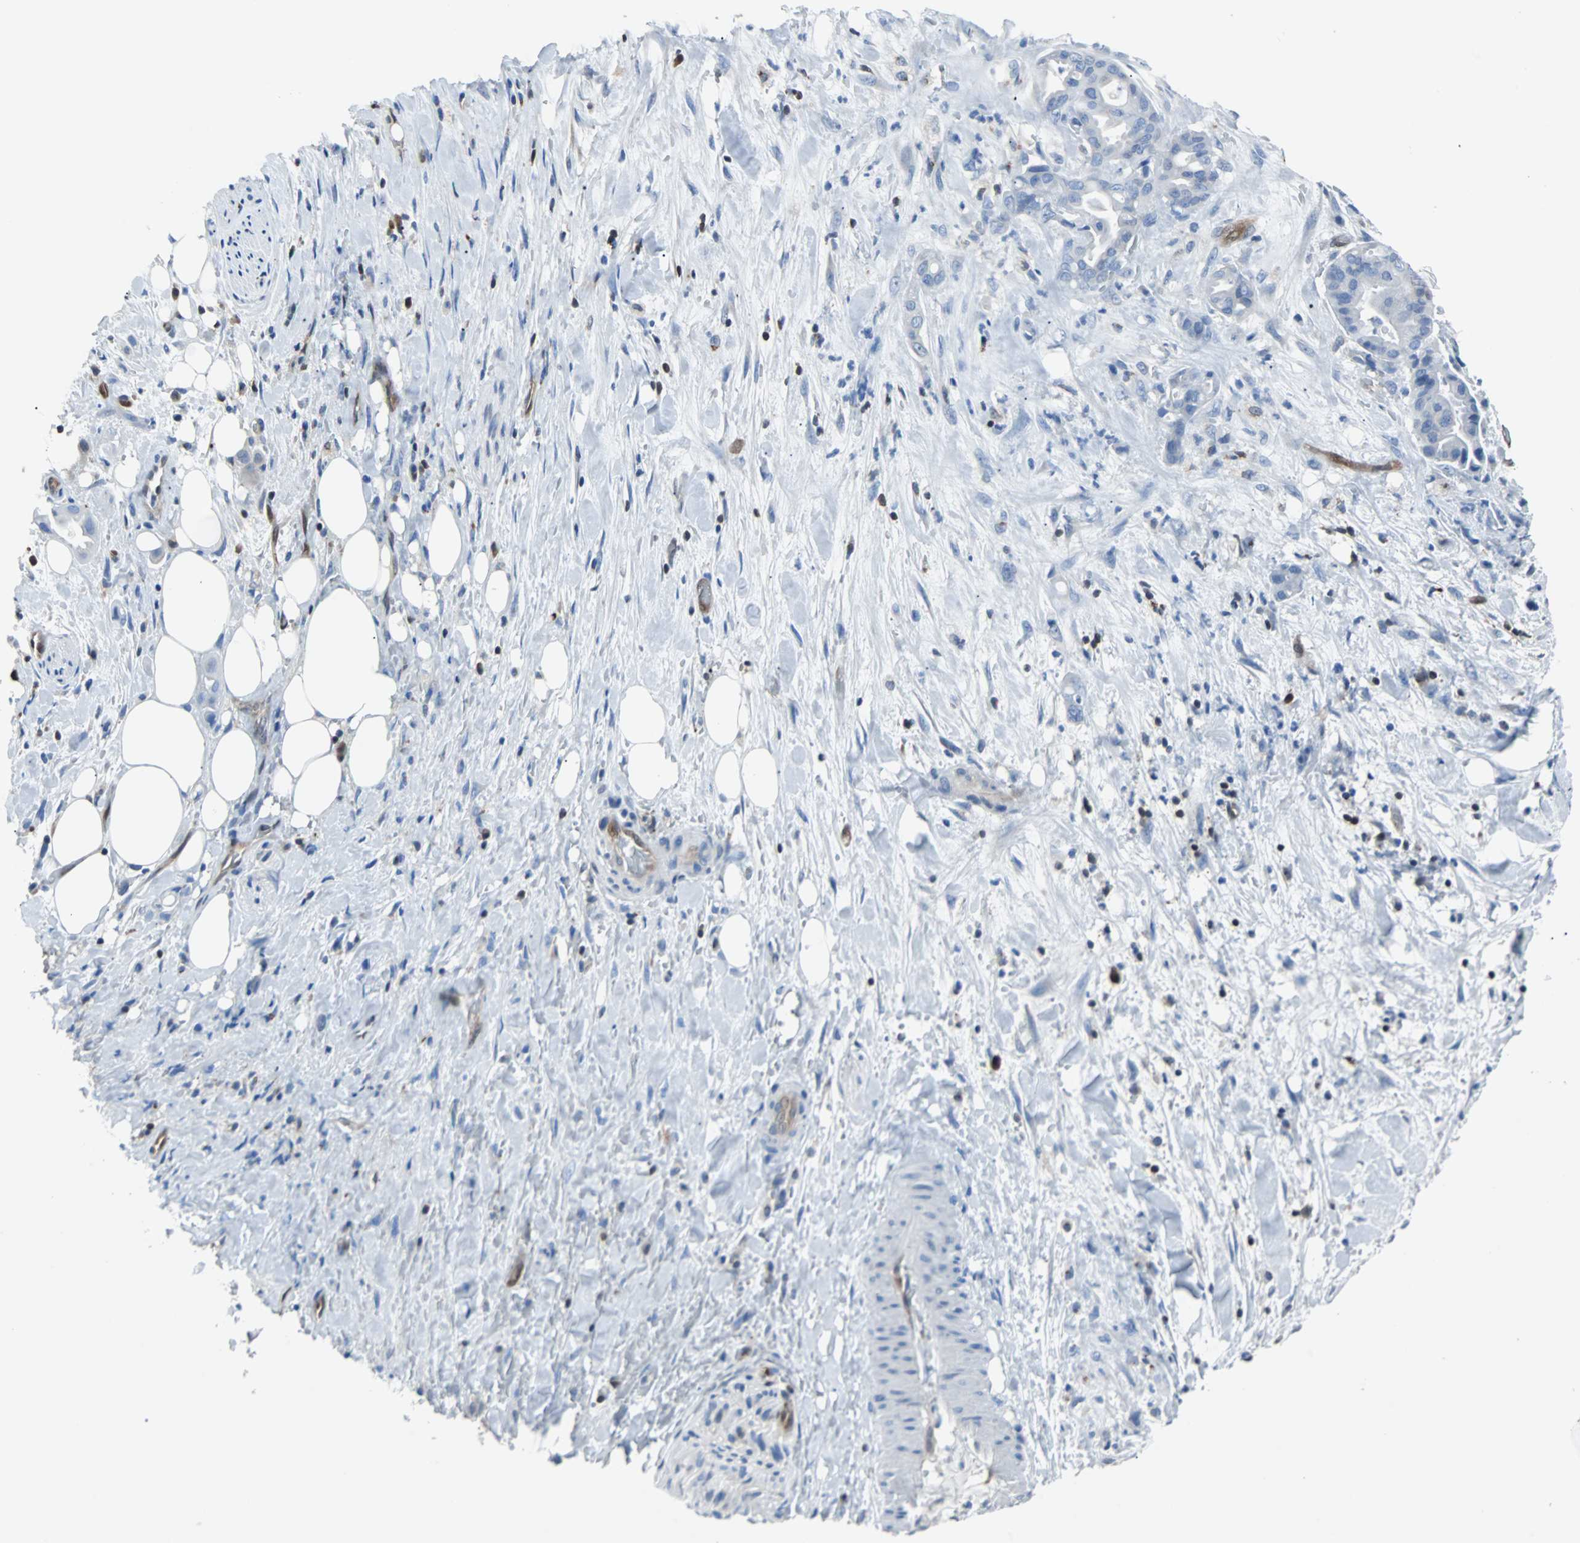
{"staining": {"intensity": "negative", "quantity": "none", "location": "none"}, "tissue": "liver cancer", "cell_type": "Tumor cells", "image_type": "cancer", "snomed": [{"axis": "morphology", "description": "Cholangiocarcinoma"}, {"axis": "topography", "description": "Liver"}], "caption": "IHC micrograph of liver cholangiocarcinoma stained for a protein (brown), which demonstrates no staining in tumor cells.", "gene": "MAP2K6", "patient": {"sex": "female", "age": 68}}